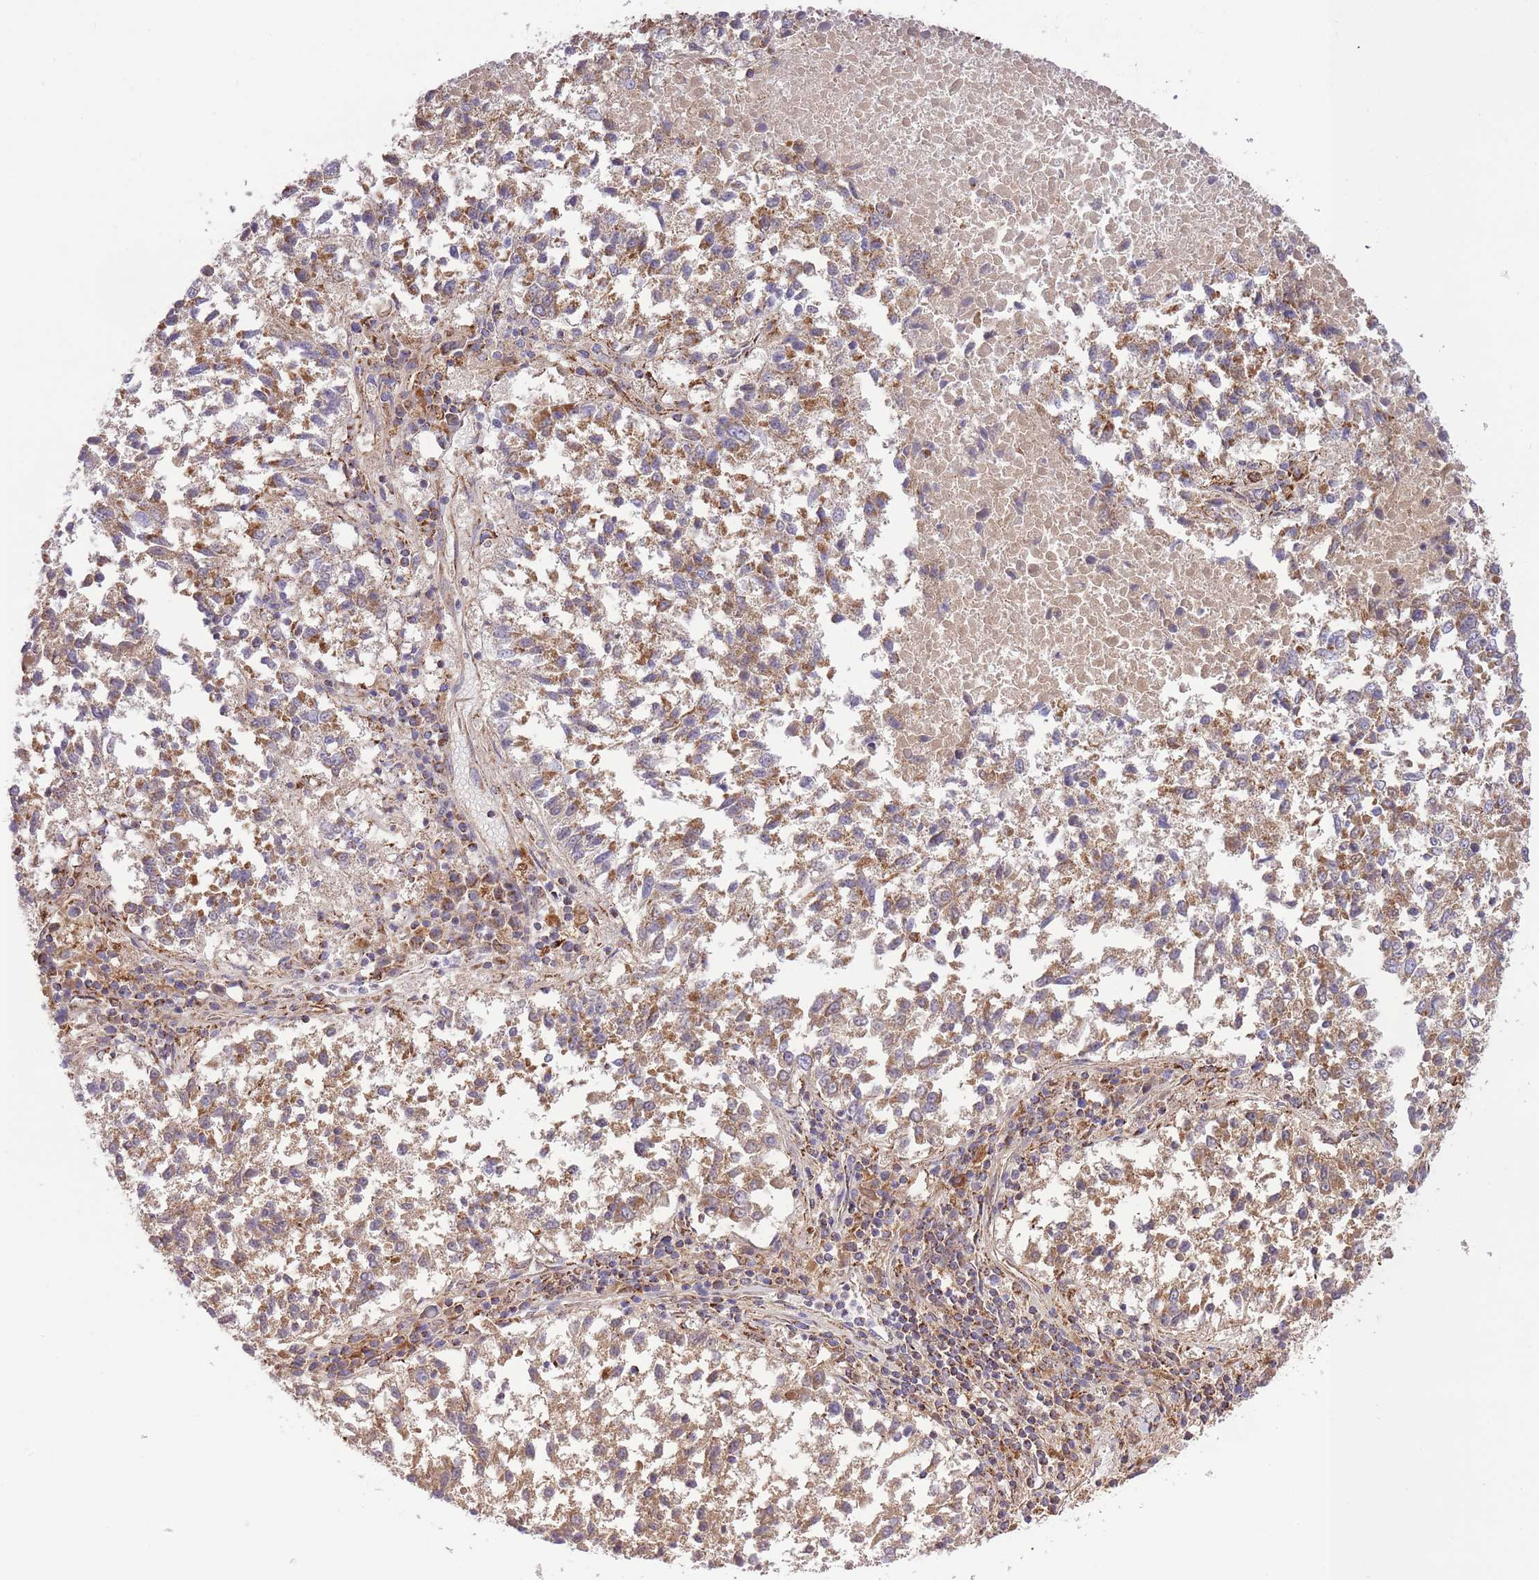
{"staining": {"intensity": "moderate", "quantity": ">75%", "location": "cytoplasmic/membranous"}, "tissue": "lung cancer", "cell_type": "Tumor cells", "image_type": "cancer", "snomed": [{"axis": "morphology", "description": "Squamous cell carcinoma, NOS"}, {"axis": "topography", "description": "Lung"}], "caption": "Human lung cancer (squamous cell carcinoma) stained for a protein (brown) displays moderate cytoplasmic/membranous positive staining in approximately >75% of tumor cells.", "gene": "ST3GAL3", "patient": {"sex": "male", "age": 73}}